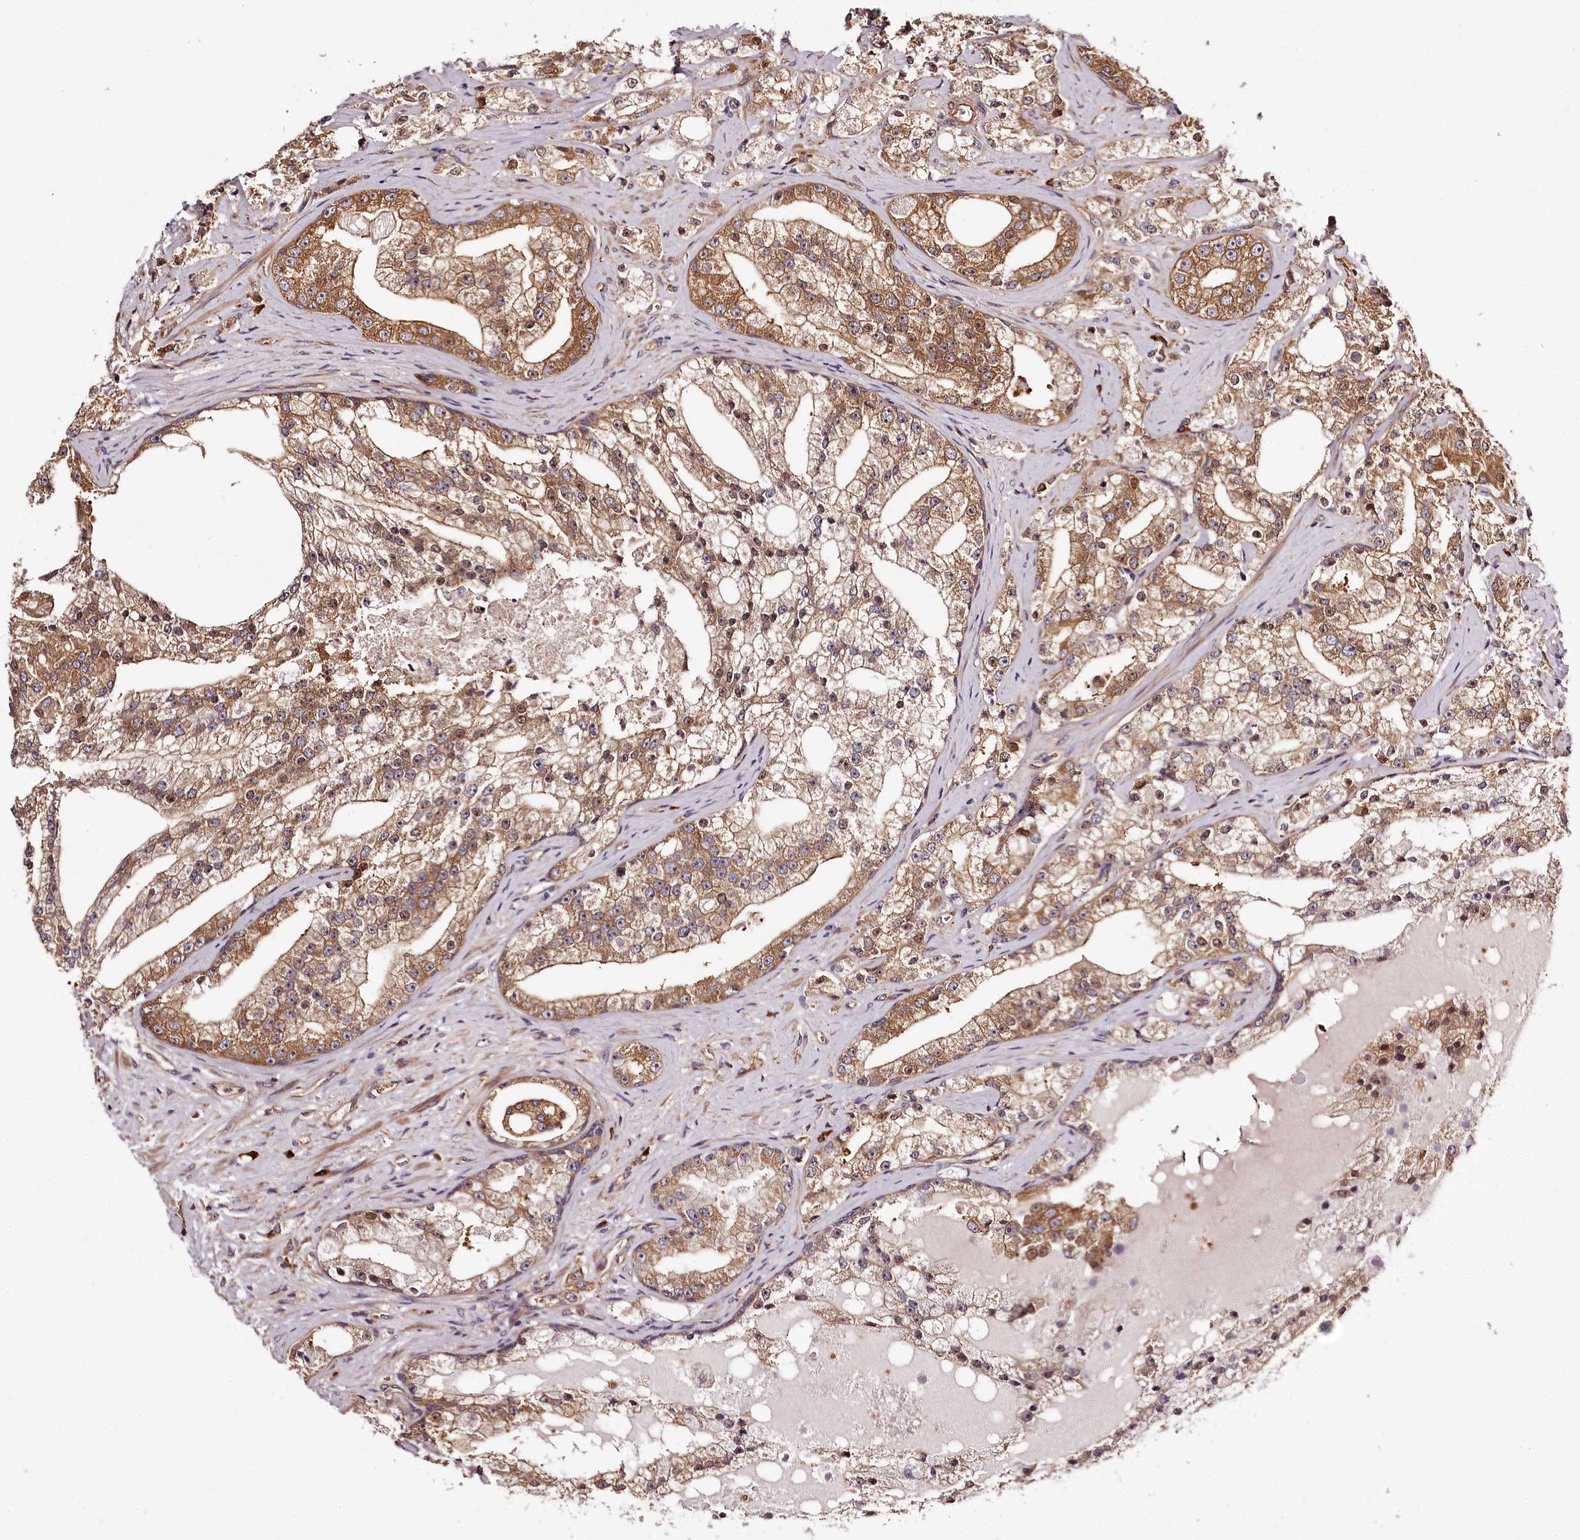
{"staining": {"intensity": "moderate", "quantity": ">75%", "location": "cytoplasmic/membranous"}, "tissue": "prostate cancer", "cell_type": "Tumor cells", "image_type": "cancer", "snomed": [{"axis": "morphology", "description": "Adenocarcinoma, High grade"}, {"axis": "topography", "description": "Prostate"}], "caption": "Protein expression analysis of prostate cancer displays moderate cytoplasmic/membranous expression in about >75% of tumor cells.", "gene": "TARS1", "patient": {"sex": "male", "age": 64}}